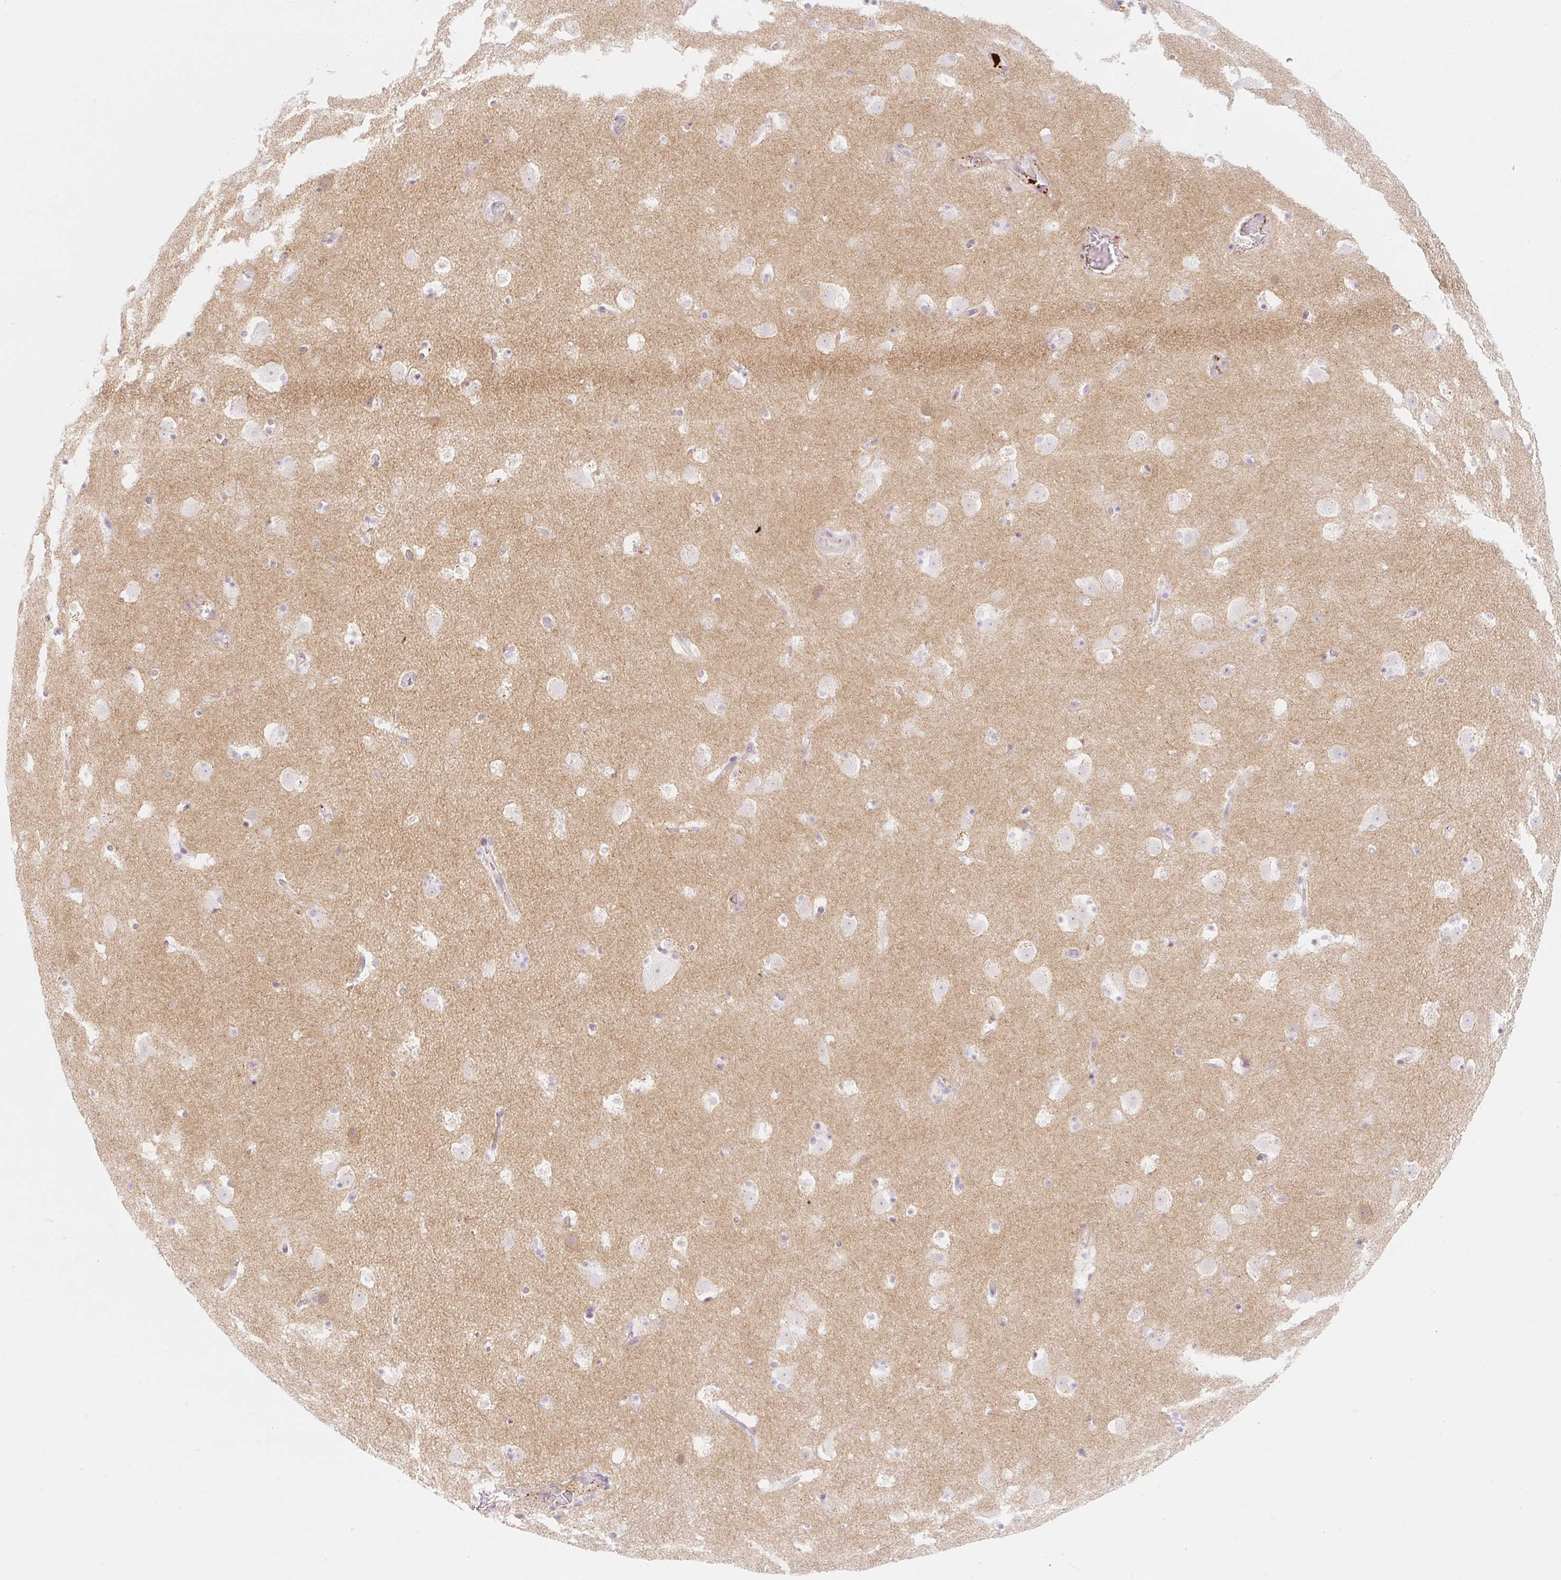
{"staining": {"intensity": "negative", "quantity": "none", "location": "none"}, "tissue": "caudate", "cell_type": "Glial cells", "image_type": "normal", "snomed": [{"axis": "morphology", "description": "Normal tissue, NOS"}, {"axis": "topography", "description": "Lateral ventricle wall"}], "caption": "Glial cells are negative for brown protein staining in benign caudate. Brightfield microscopy of immunohistochemistry stained with DAB (3,3'-diaminobenzidine) (brown) and hematoxylin (blue), captured at high magnification.", "gene": "CASKIN1", "patient": {"sex": "male", "age": 37}}